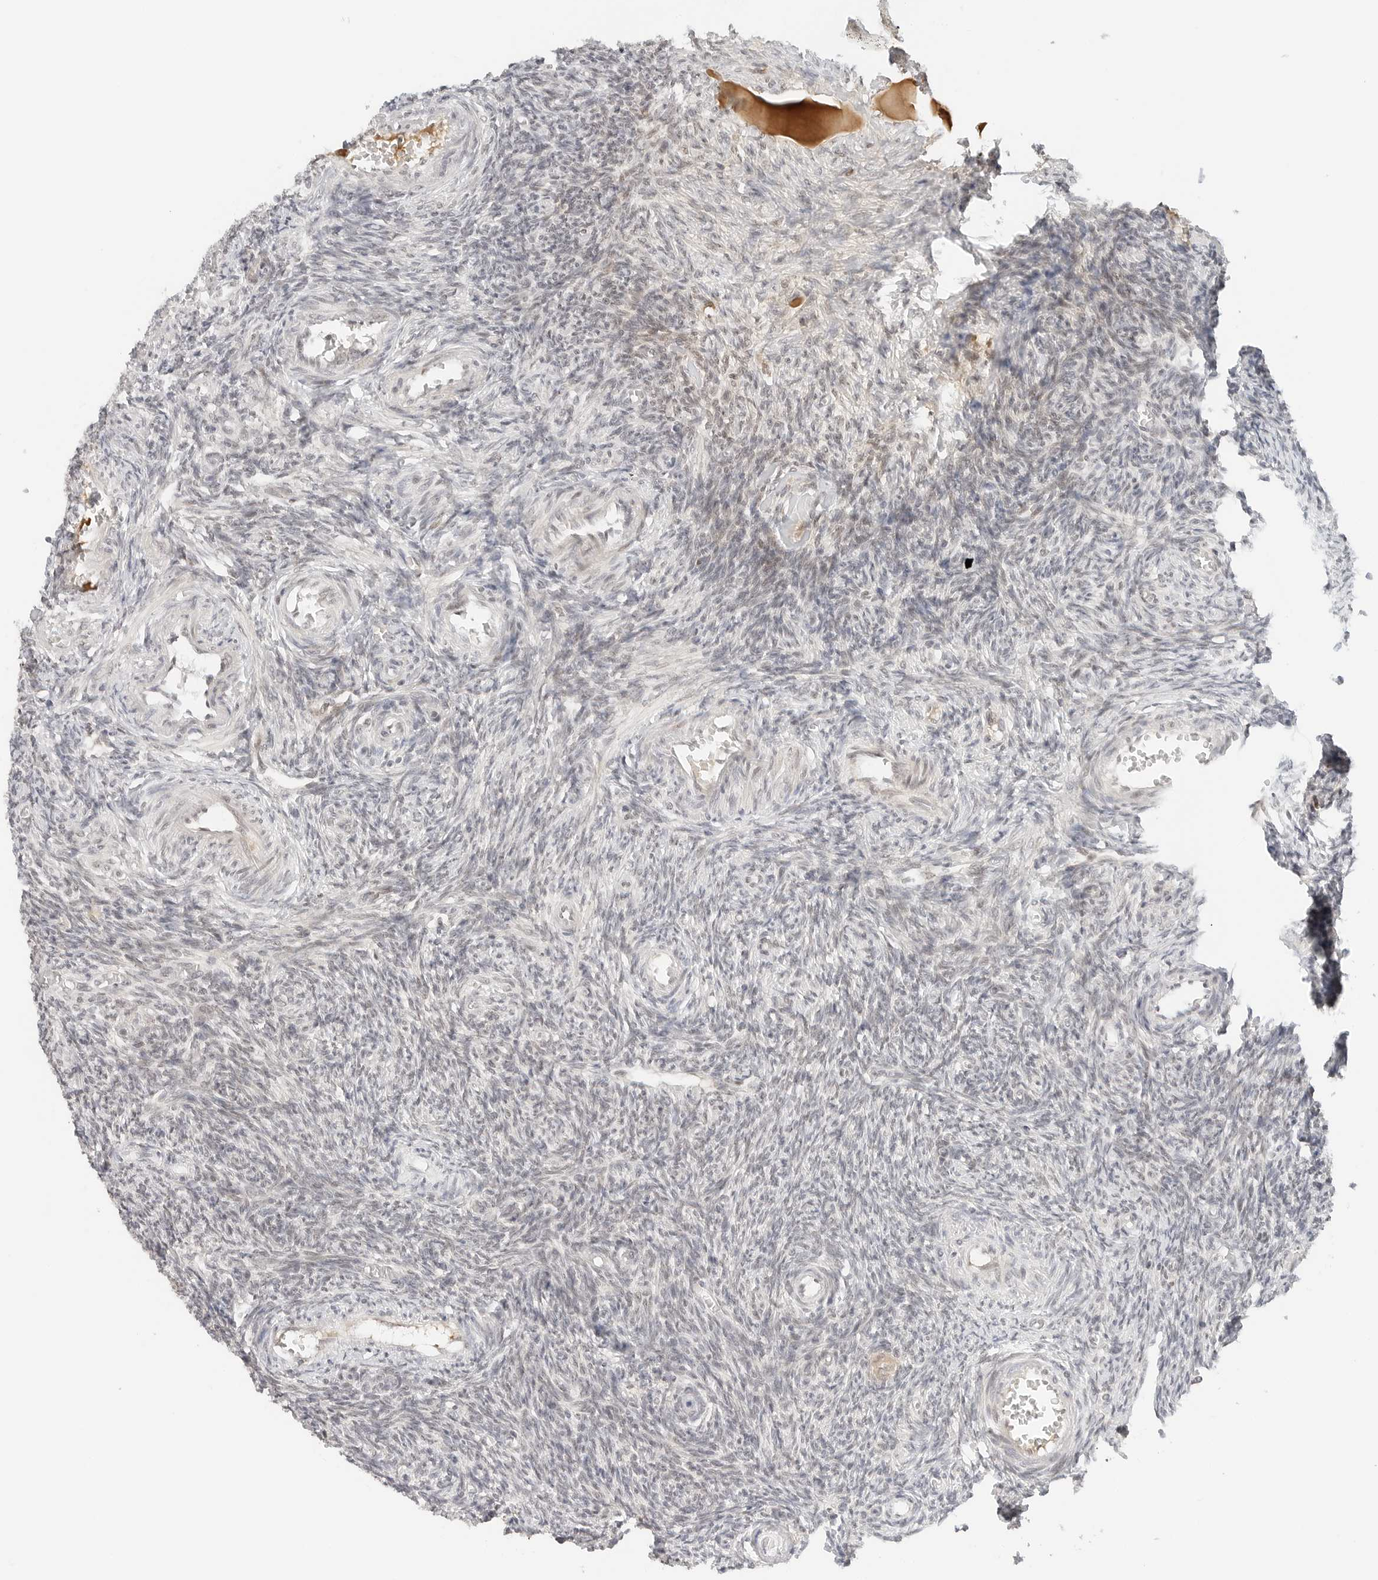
{"staining": {"intensity": "negative", "quantity": "none", "location": "none"}, "tissue": "ovary", "cell_type": "Ovarian stroma cells", "image_type": "normal", "snomed": [{"axis": "morphology", "description": "Normal tissue, NOS"}, {"axis": "topography", "description": "Ovary"}], "caption": "High power microscopy photomicrograph of an IHC micrograph of unremarkable ovary, revealing no significant expression in ovarian stroma cells.", "gene": "NEO1", "patient": {"sex": "female", "age": 27}}